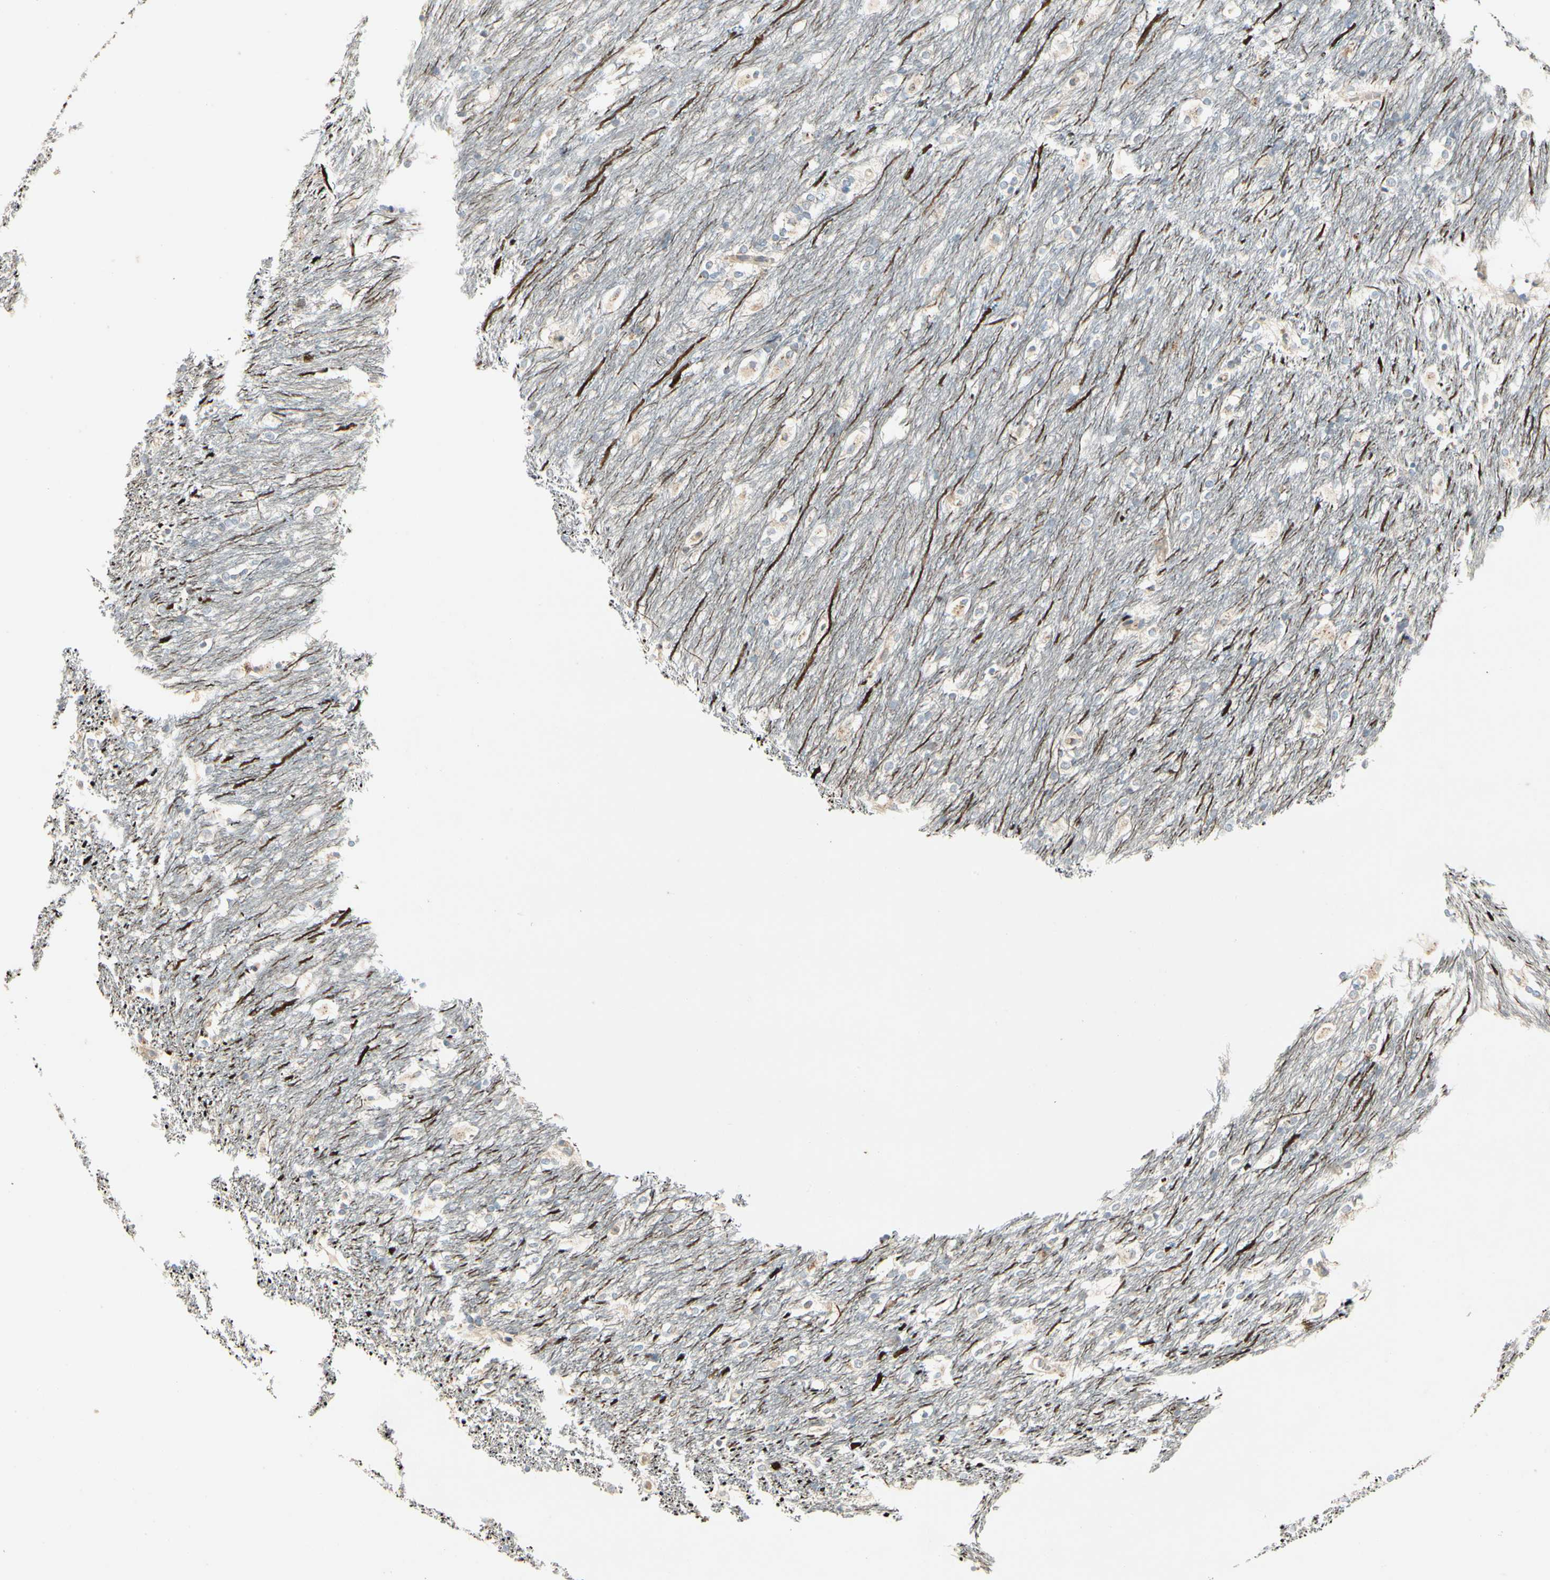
{"staining": {"intensity": "moderate", "quantity": "<25%", "location": "cytoplasmic/membranous"}, "tissue": "caudate", "cell_type": "Glial cells", "image_type": "normal", "snomed": [{"axis": "morphology", "description": "Normal tissue, NOS"}, {"axis": "topography", "description": "Lateral ventricle wall"}], "caption": "The micrograph displays a brown stain indicating the presence of a protein in the cytoplasmic/membranous of glial cells in caudate.", "gene": "ABCA3", "patient": {"sex": "female", "age": 19}}